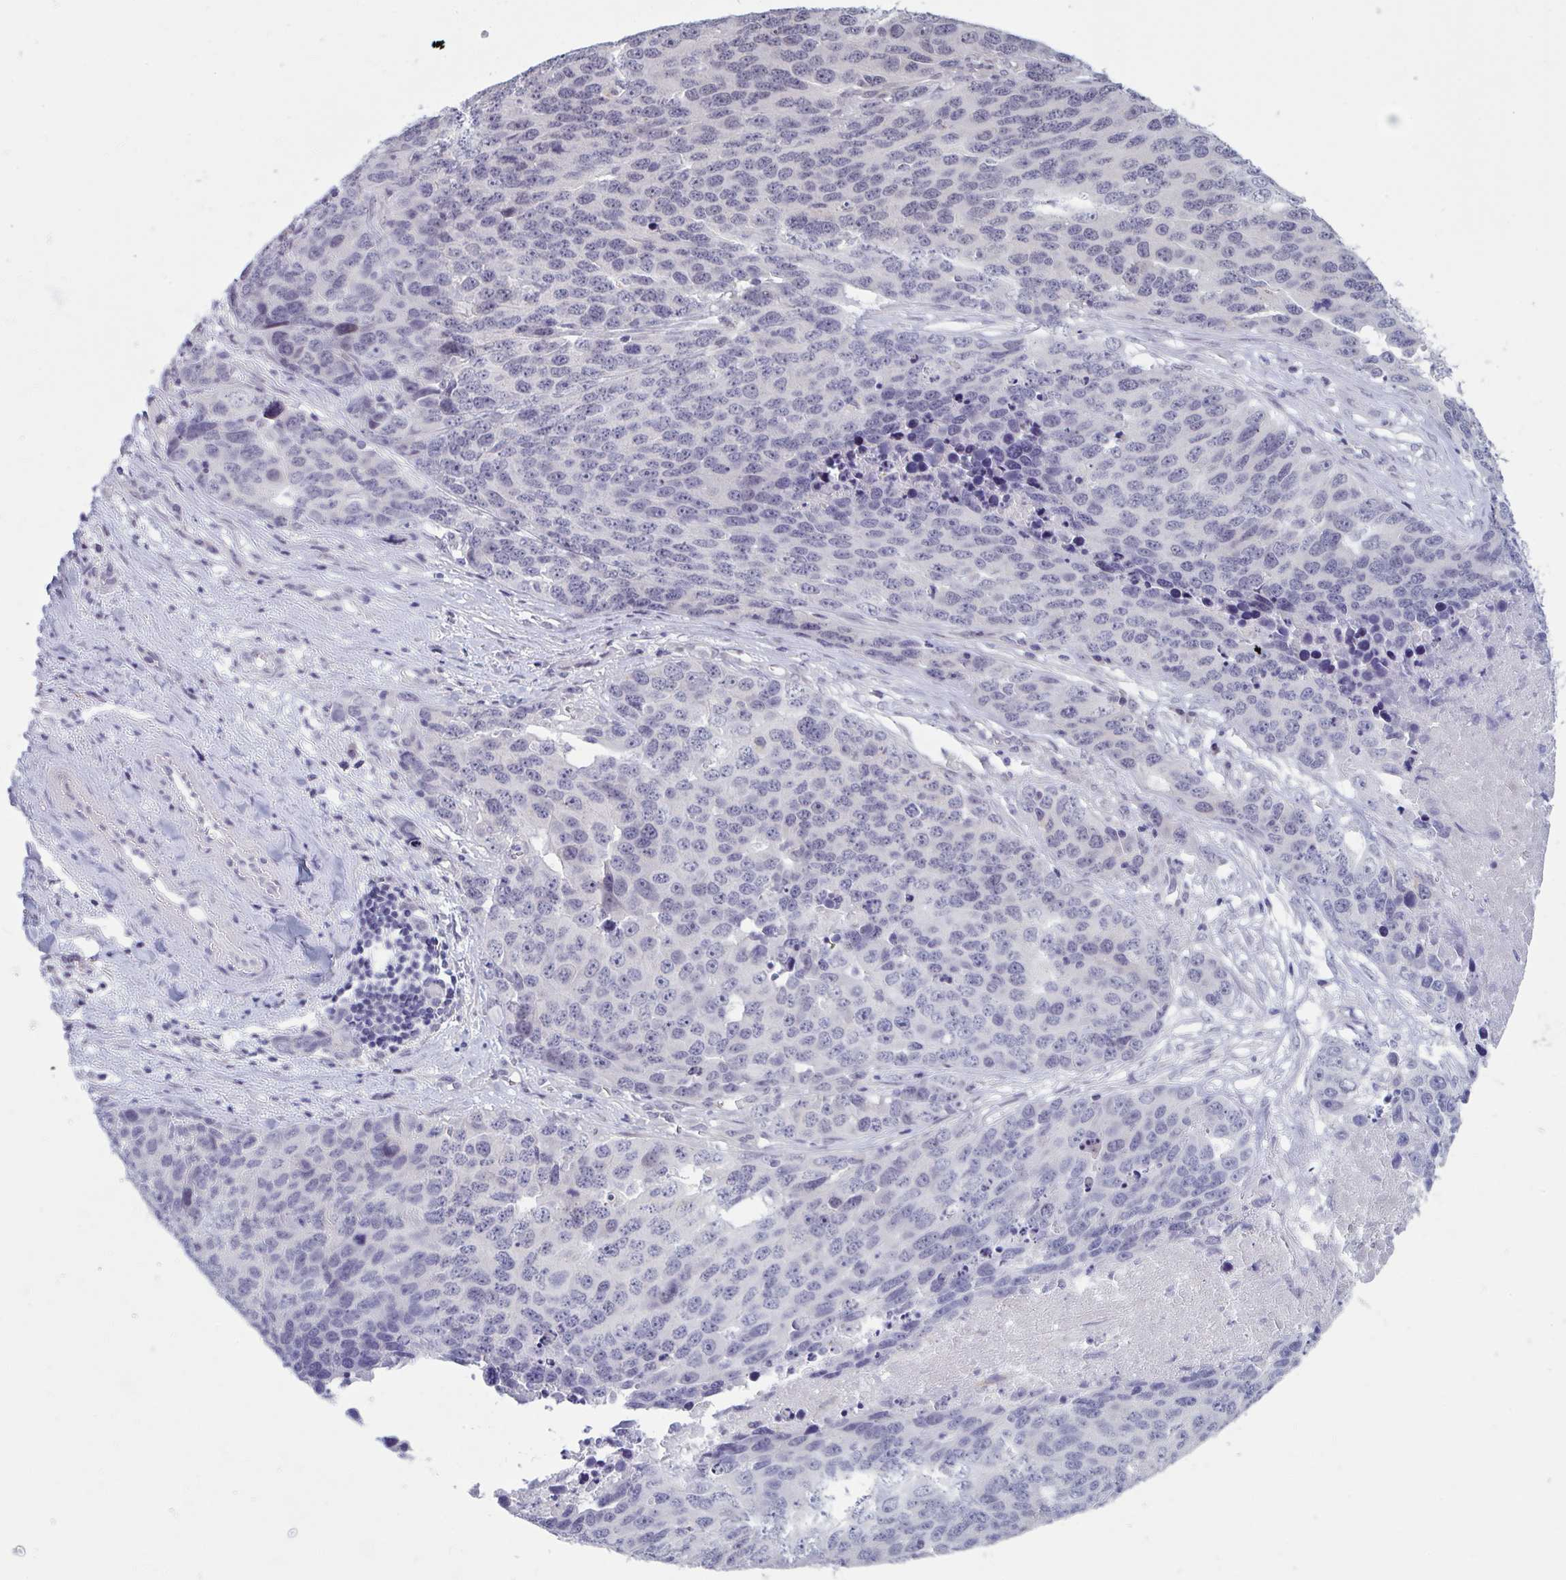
{"staining": {"intensity": "negative", "quantity": "none", "location": "none"}, "tissue": "ovarian cancer", "cell_type": "Tumor cells", "image_type": "cancer", "snomed": [{"axis": "morphology", "description": "Cystadenocarcinoma, serous, NOS"}, {"axis": "topography", "description": "Ovary"}], "caption": "Ovarian cancer stained for a protein using immunohistochemistry exhibits no expression tumor cells.", "gene": "TCEAL8", "patient": {"sex": "female", "age": 76}}